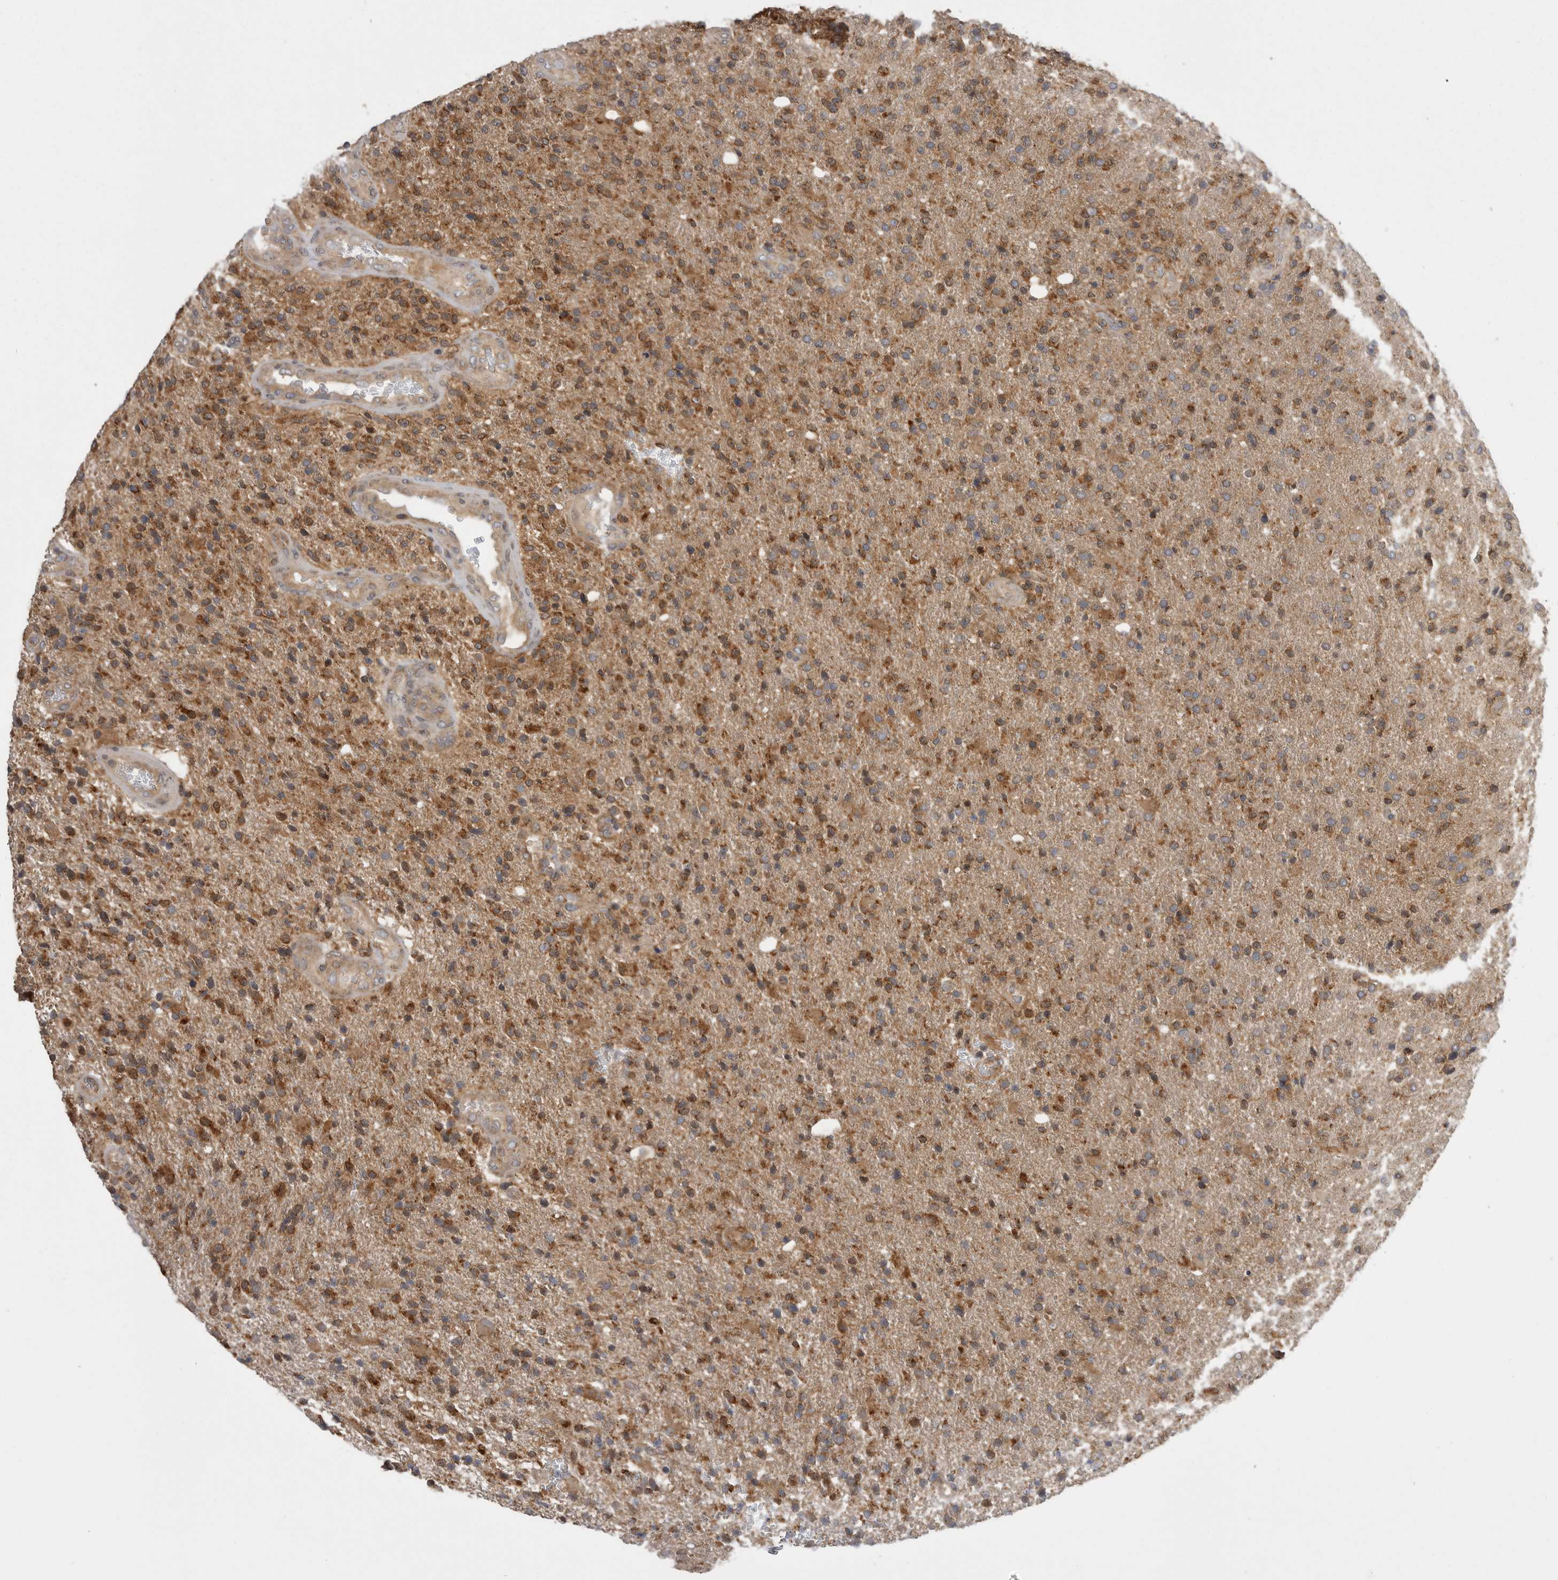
{"staining": {"intensity": "moderate", "quantity": ">75%", "location": "cytoplasmic/membranous"}, "tissue": "glioma", "cell_type": "Tumor cells", "image_type": "cancer", "snomed": [{"axis": "morphology", "description": "Glioma, malignant, High grade"}, {"axis": "topography", "description": "Brain"}], "caption": "DAB (3,3'-diaminobenzidine) immunohistochemical staining of human malignant high-grade glioma demonstrates moderate cytoplasmic/membranous protein positivity in about >75% of tumor cells.", "gene": "KYAT3", "patient": {"sex": "male", "age": 72}}